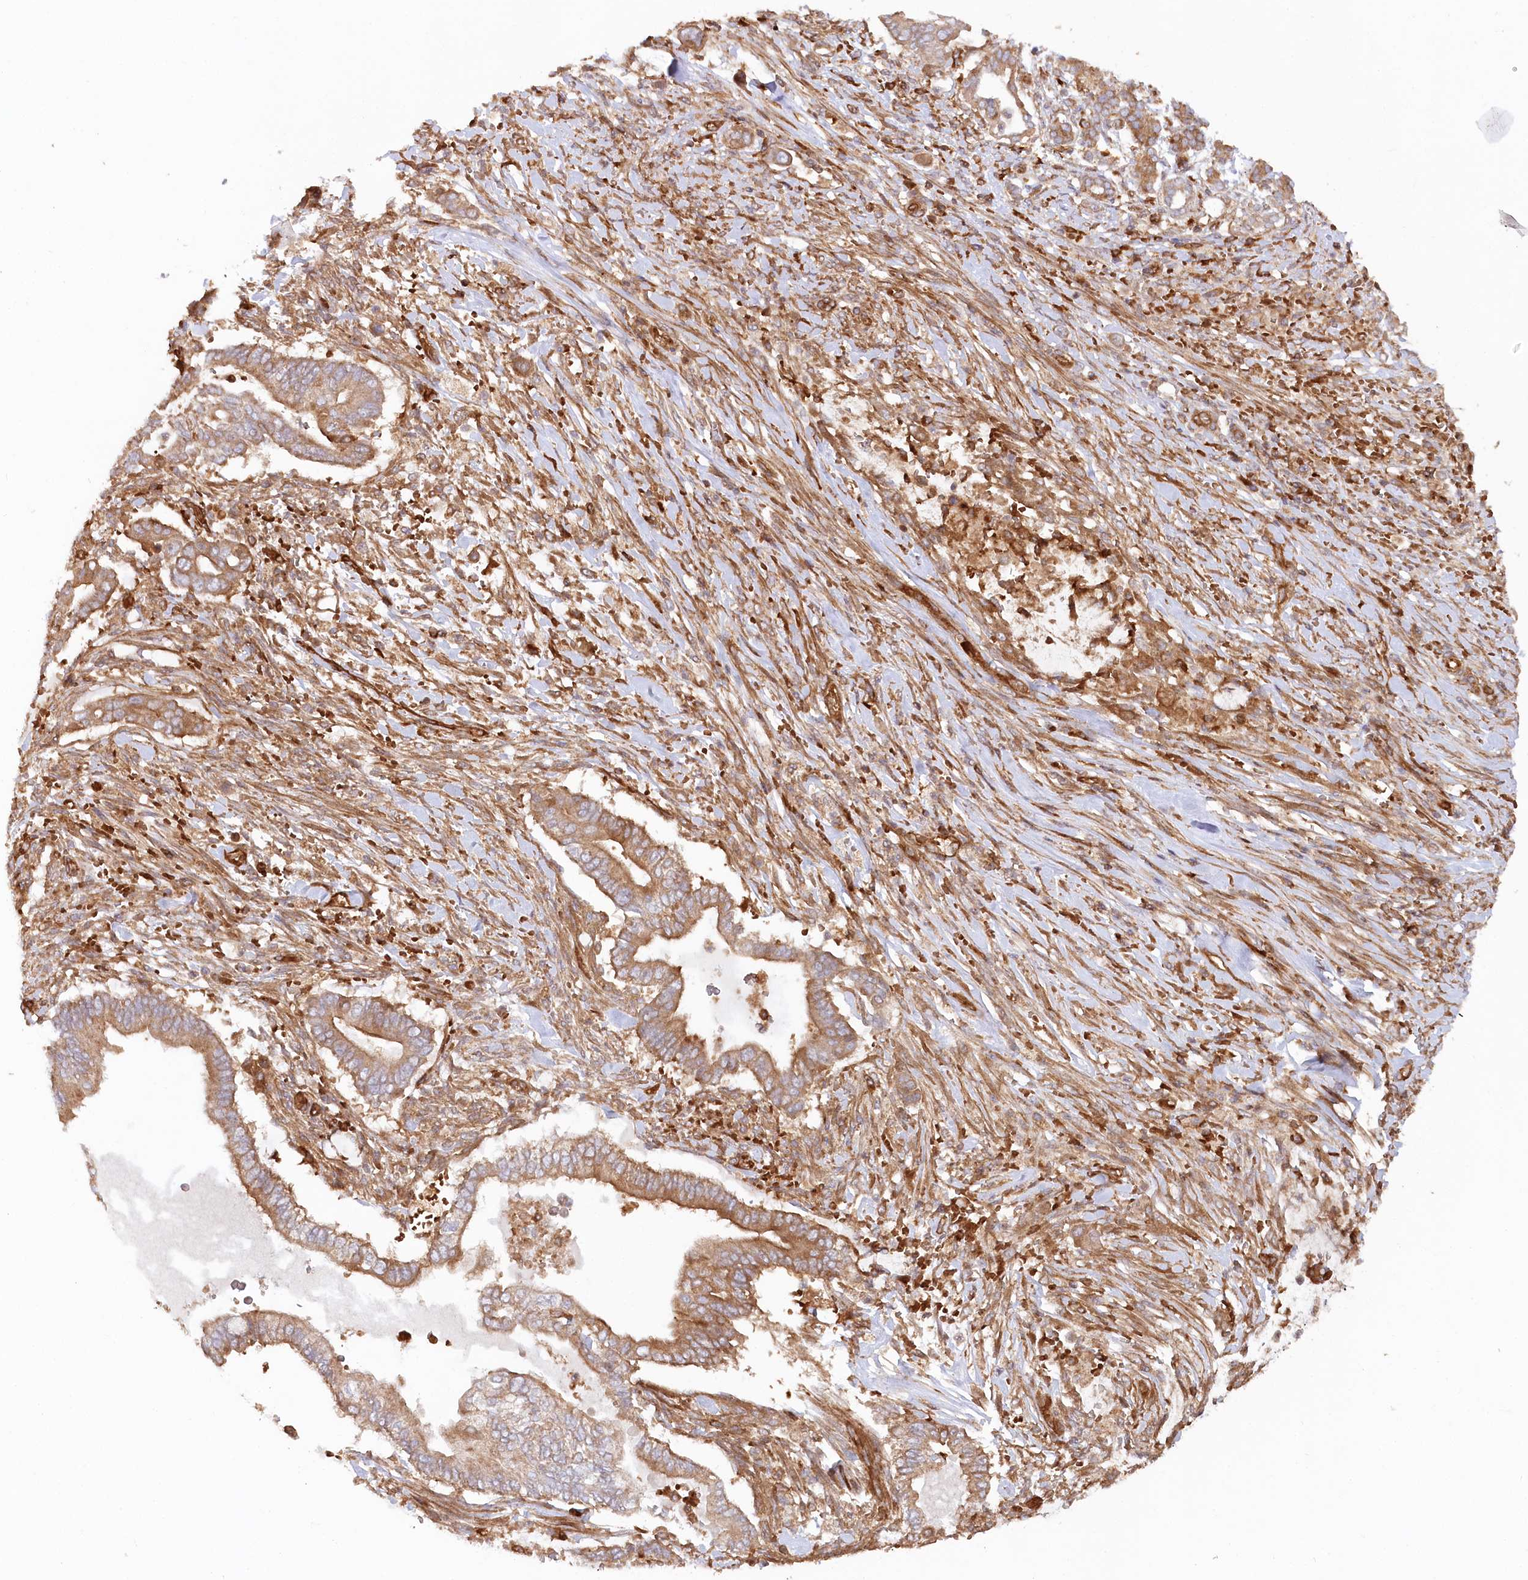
{"staining": {"intensity": "moderate", "quantity": ">75%", "location": "cytoplasmic/membranous"}, "tissue": "pancreatic cancer", "cell_type": "Tumor cells", "image_type": "cancer", "snomed": [{"axis": "morphology", "description": "Adenocarcinoma, NOS"}, {"axis": "topography", "description": "Pancreas"}], "caption": "Tumor cells demonstrate medium levels of moderate cytoplasmic/membranous staining in about >75% of cells in pancreatic adenocarcinoma.", "gene": "PAIP2", "patient": {"sex": "male", "age": 68}}